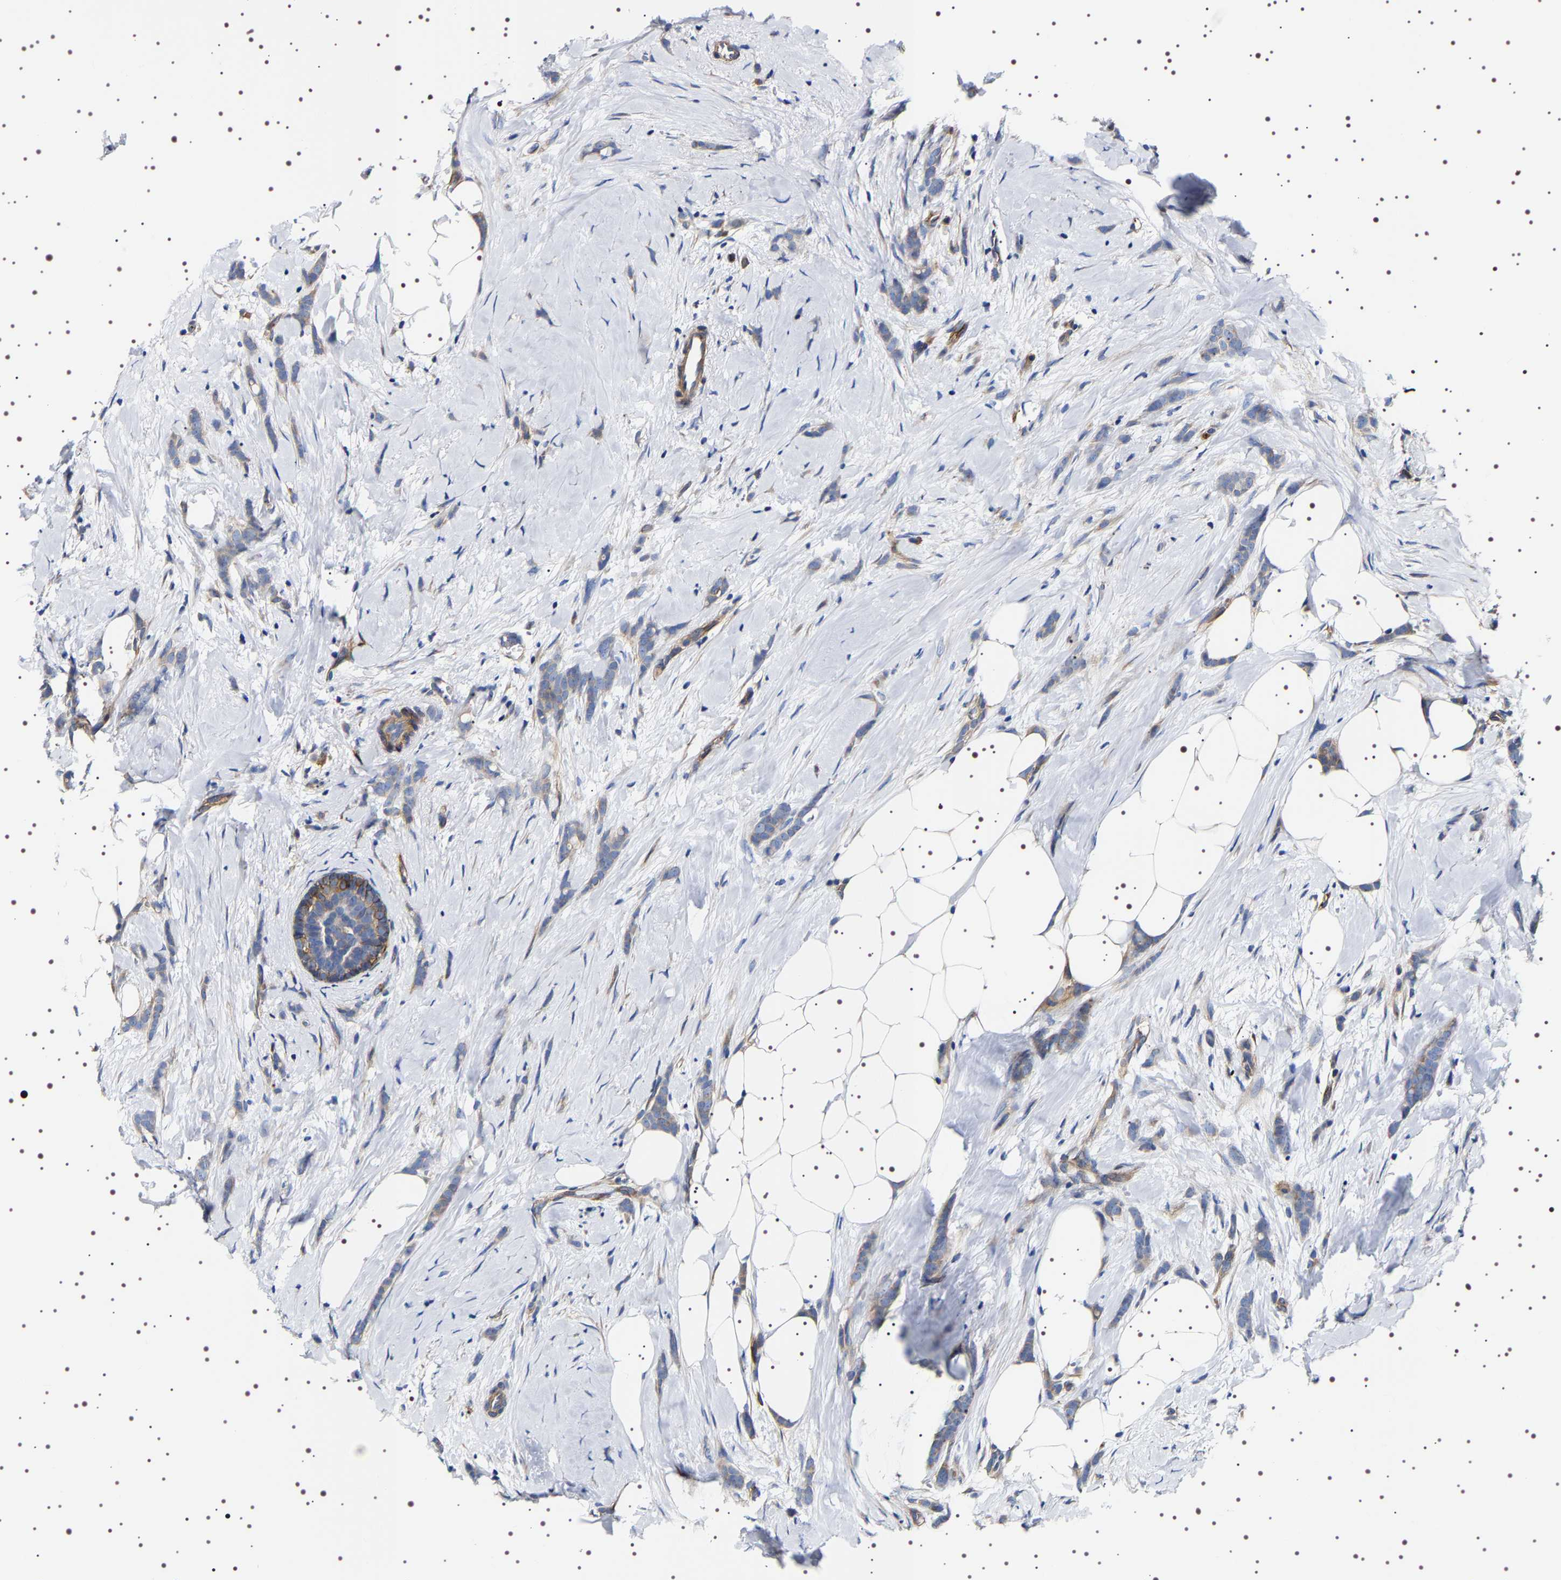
{"staining": {"intensity": "moderate", "quantity": "<25%", "location": "cytoplasmic/membranous"}, "tissue": "breast cancer", "cell_type": "Tumor cells", "image_type": "cancer", "snomed": [{"axis": "morphology", "description": "Lobular carcinoma, in situ"}, {"axis": "morphology", "description": "Lobular carcinoma"}, {"axis": "topography", "description": "Breast"}], "caption": "Tumor cells reveal low levels of moderate cytoplasmic/membranous positivity in about <25% of cells in human breast lobular carcinoma in situ.", "gene": "SQLE", "patient": {"sex": "female", "age": 41}}